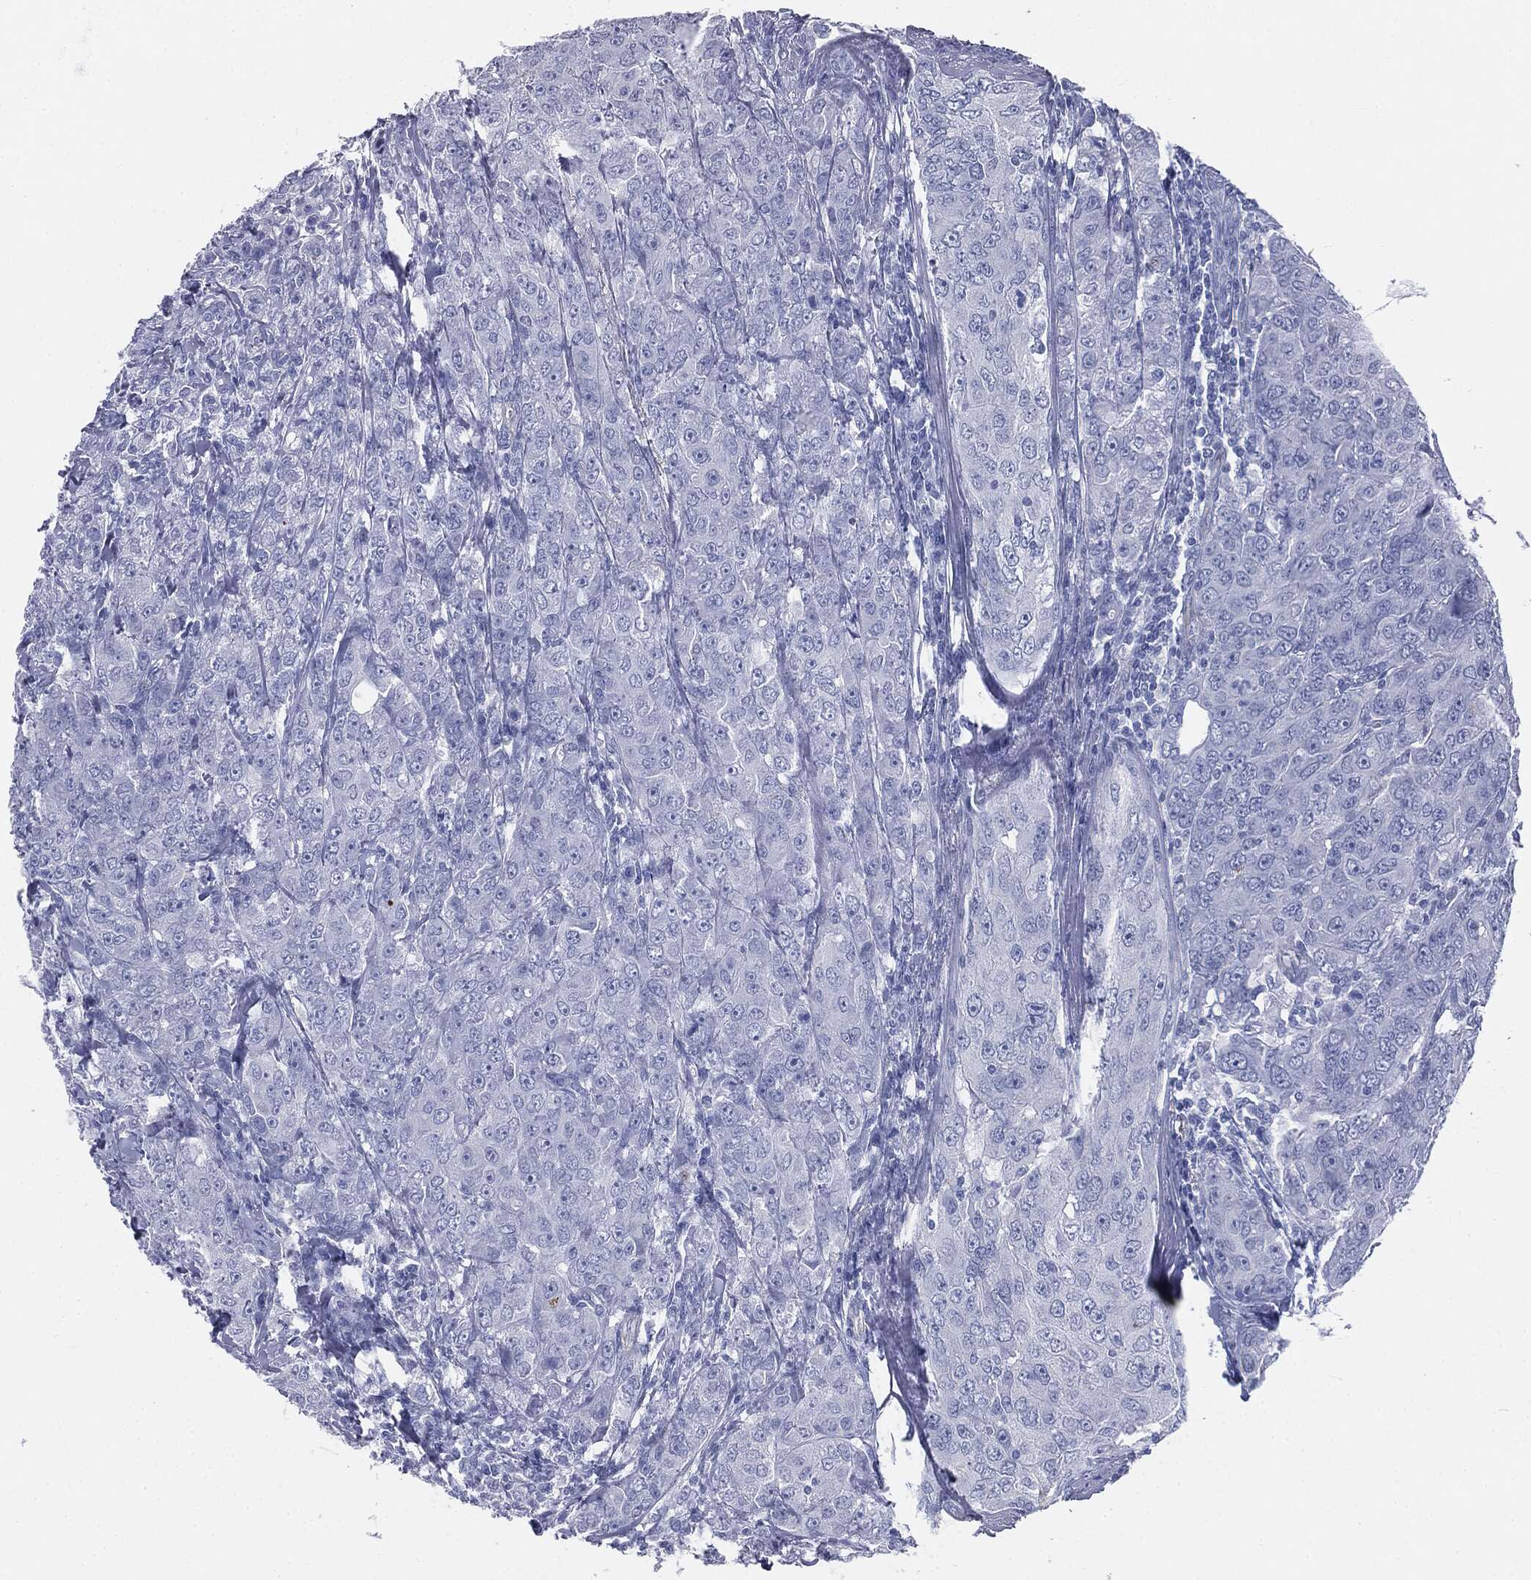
{"staining": {"intensity": "negative", "quantity": "none", "location": "none"}, "tissue": "breast cancer", "cell_type": "Tumor cells", "image_type": "cancer", "snomed": [{"axis": "morphology", "description": "Duct carcinoma"}, {"axis": "topography", "description": "Breast"}], "caption": "Tumor cells show no significant protein expression in infiltrating ductal carcinoma (breast).", "gene": "MUC5AC", "patient": {"sex": "female", "age": 43}}